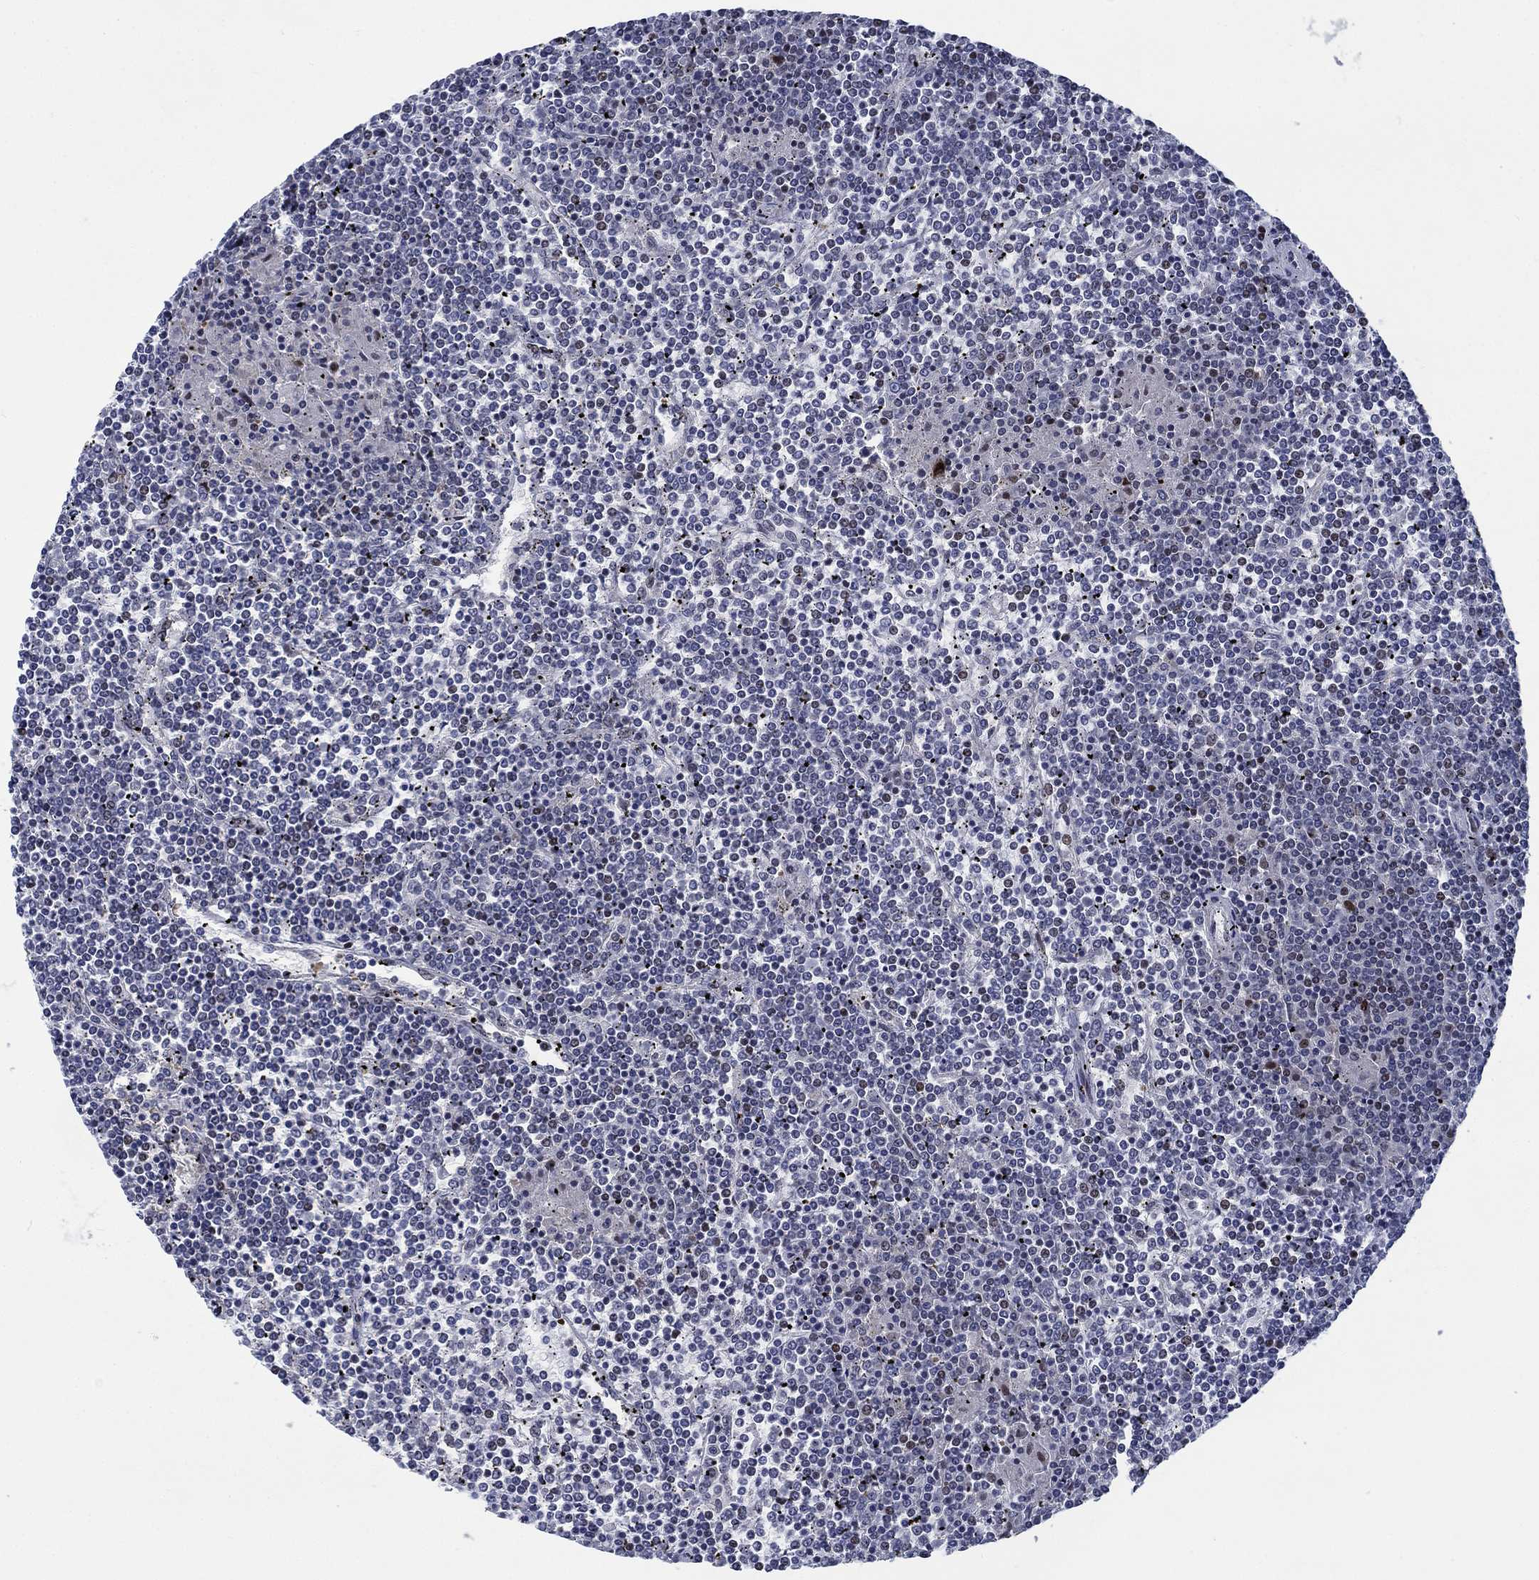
{"staining": {"intensity": "negative", "quantity": "none", "location": "none"}, "tissue": "lymphoma", "cell_type": "Tumor cells", "image_type": "cancer", "snomed": [{"axis": "morphology", "description": "Malignant lymphoma, non-Hodgkin's type, Low grade"}, {"axis": "topography", "description": "Spleen"}], "caption": "Human lymphoma stained for a protein using immunohistochemistry shows no expression in tumor cells.", "gene": "NEU3", "patient": {"sex": "female", "age": 19}}